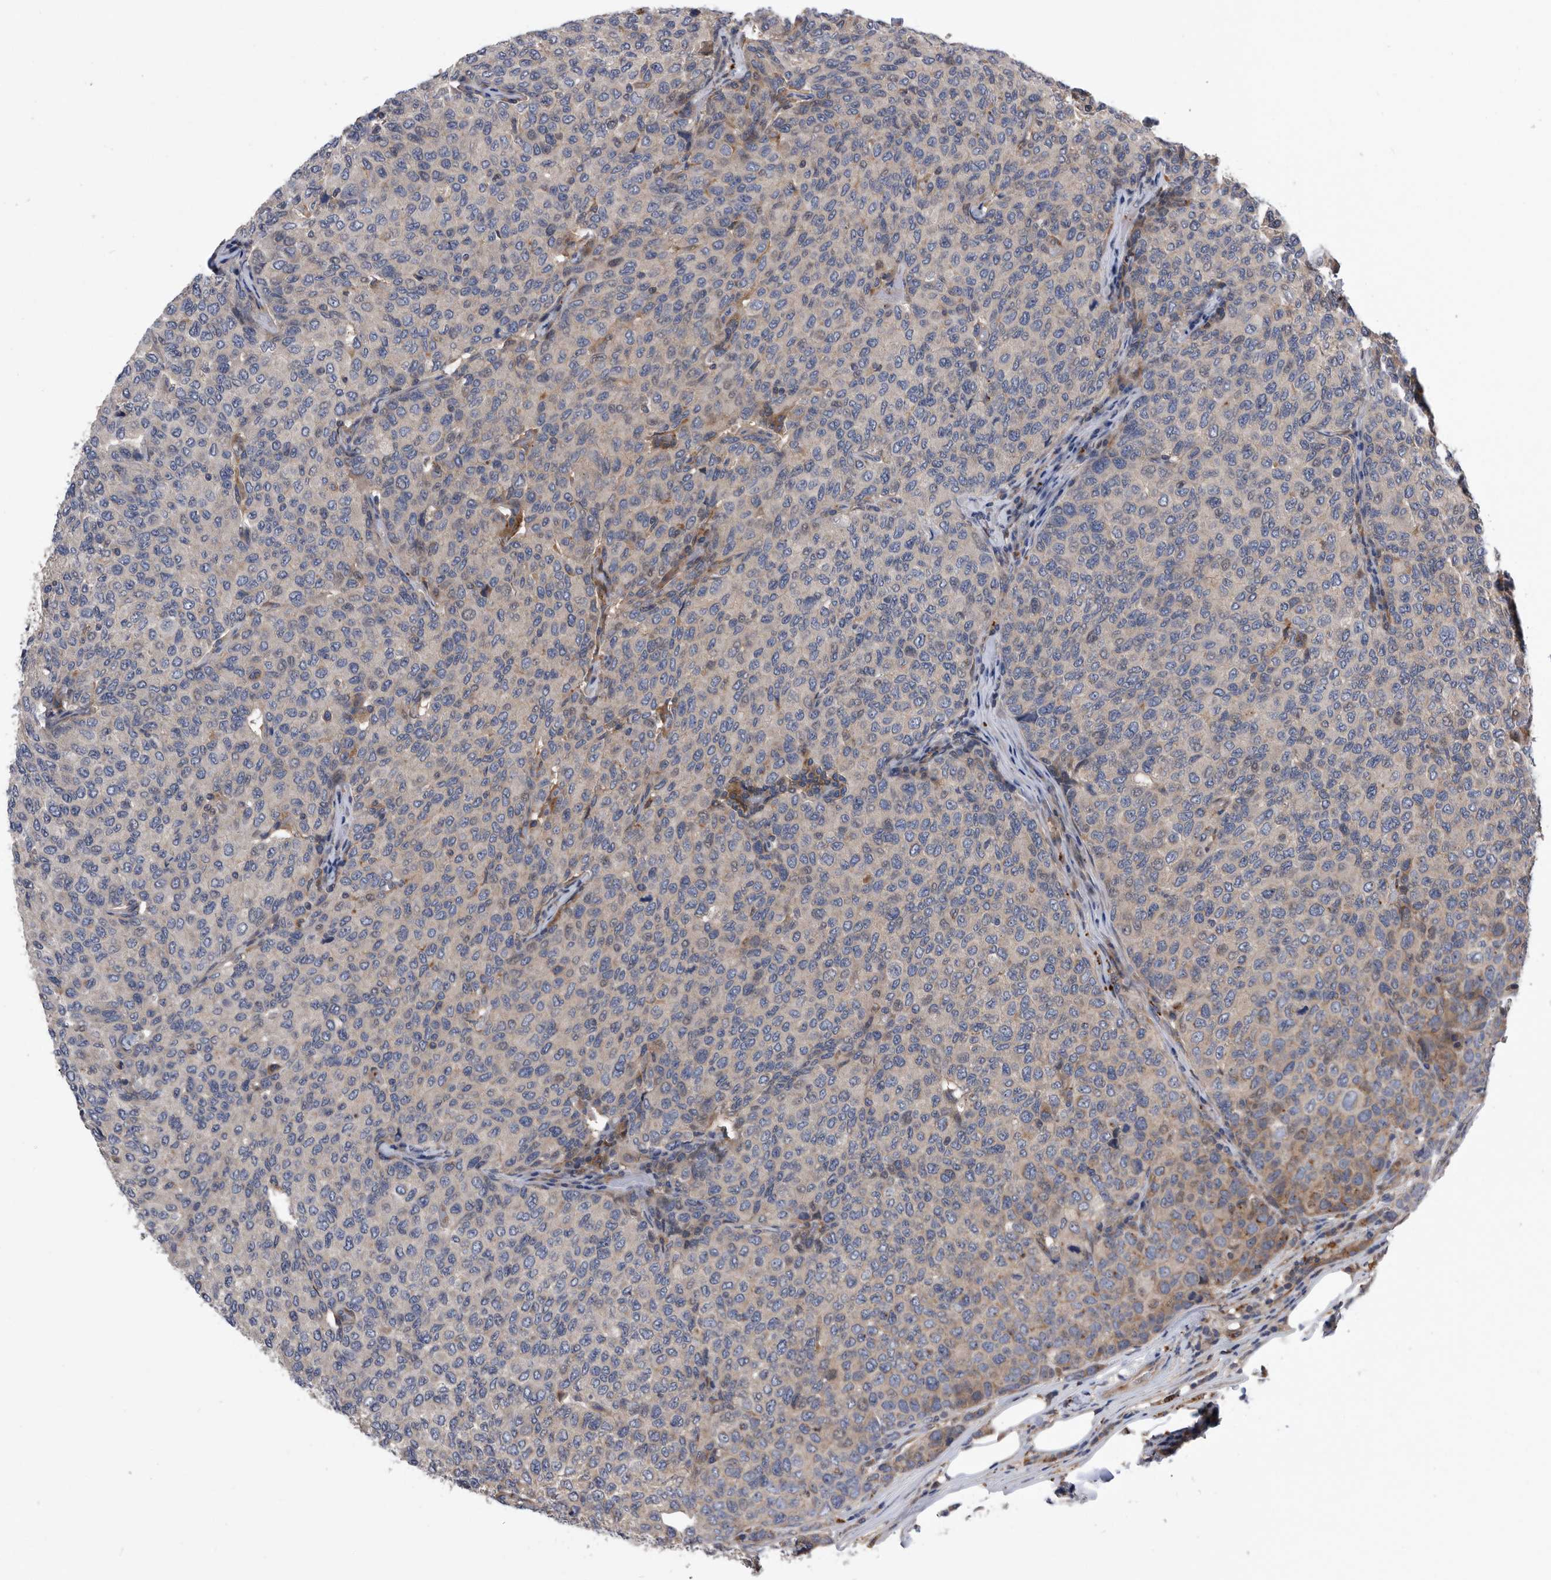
{"staining": {"intensity": "moderate", "quantity": "<25%", "location": "cytoplasmic/membranous"}, "tissue": "breast cancer", "cell_type": "Tumor cells", "image_type": "cancer", "snomed": [{"axis": "morphology", "description": "Duct carcinoma"}, {"axis": "topography", "description": "Breast"}], "caption": "A brown stain labels moderate cytoplasmic/membranous positivity of a protein in human breast intraductal carcinoma tumor cells.", "gene": "BAIAP3", "patient": {"sex": "female", "age": 55}}